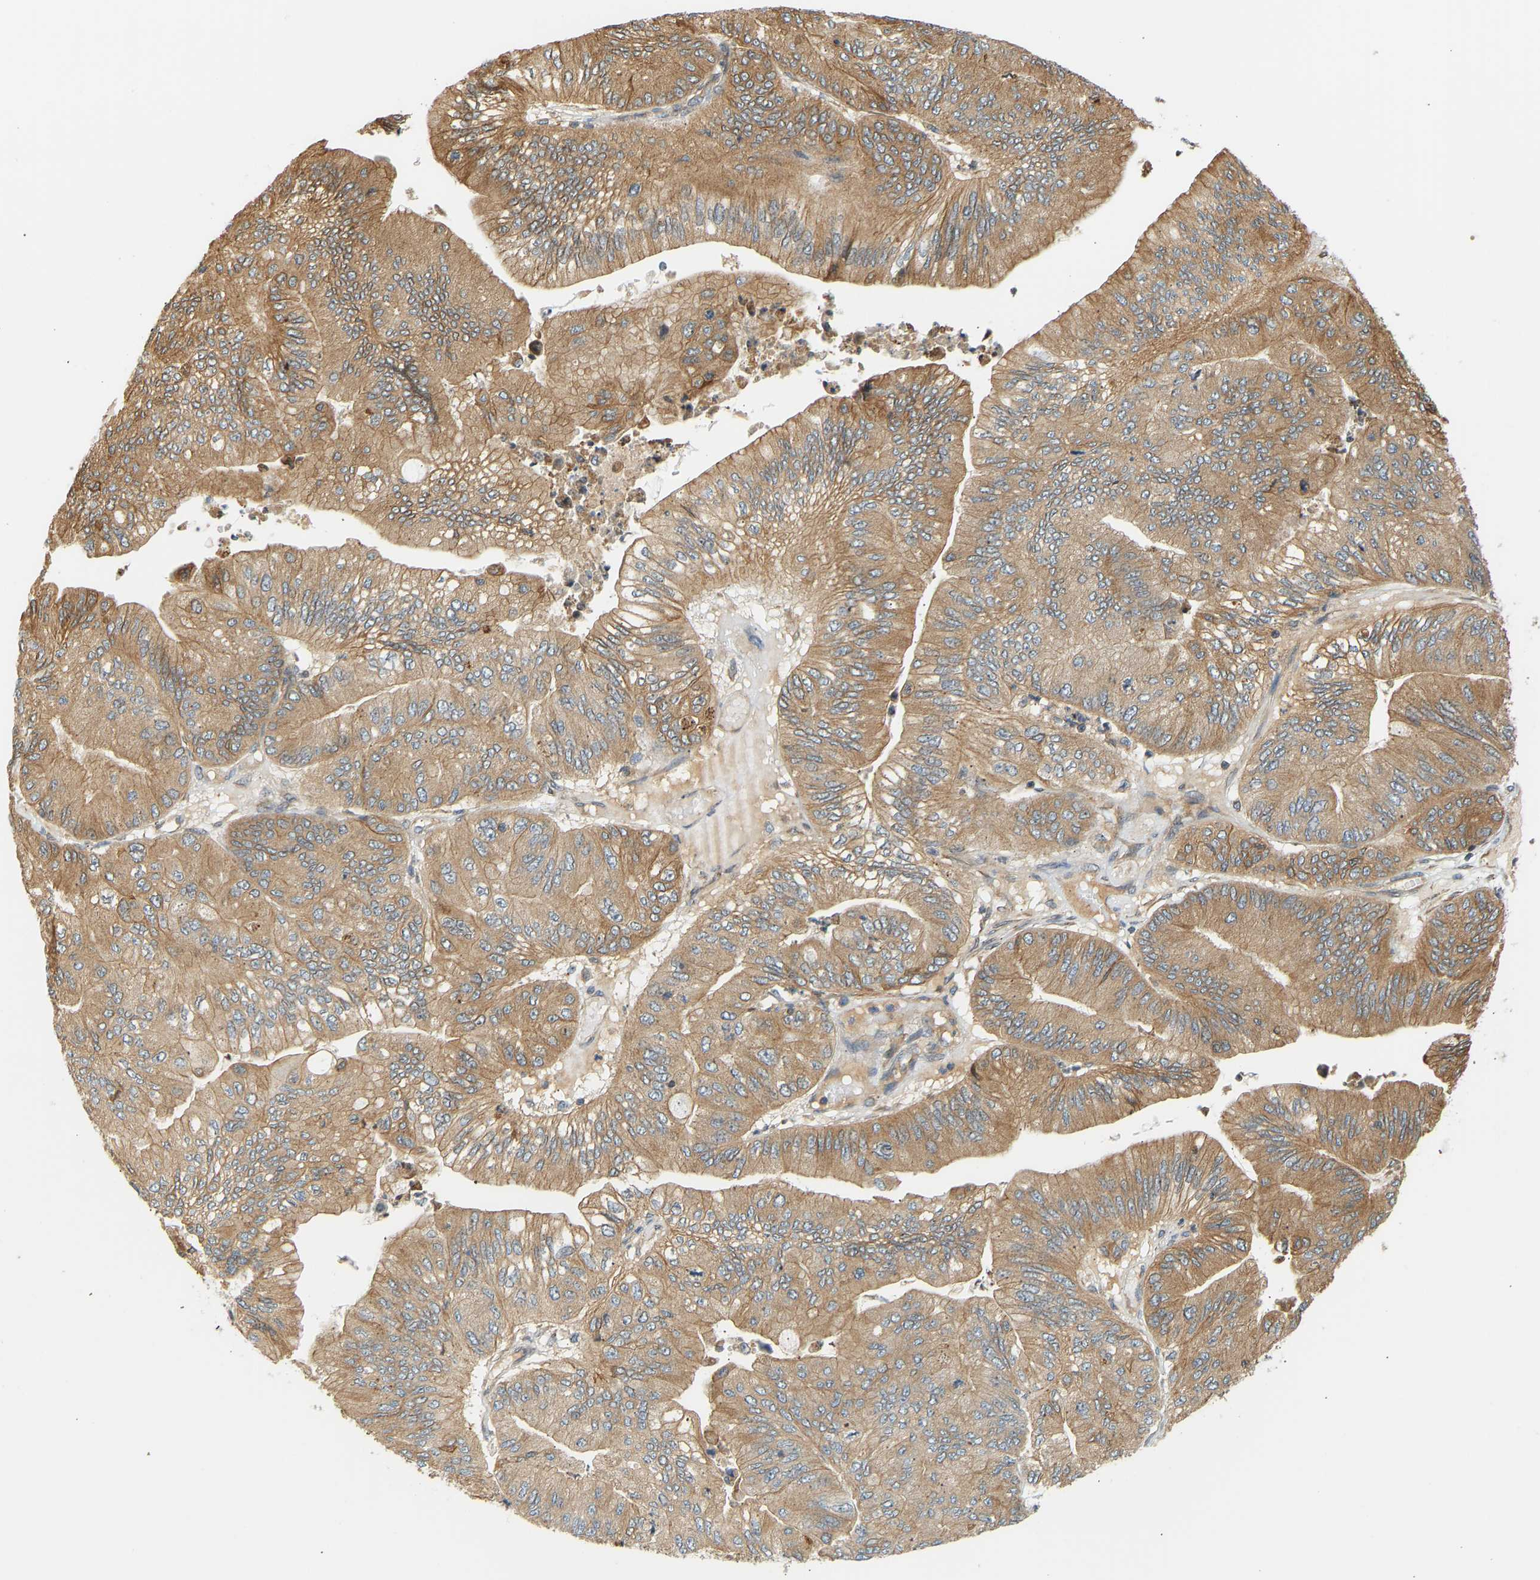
{"staining": {"intensity": "moderate", "quantity": ">75%", "location": "cytoplasmic/membranous"}, "tissue": "ovarian cancer", "cell_type": "Tumor cells", "image_type": "cancer", "snomed": [{"axis": "morphology", "description": "Cystadenocarcinoma, mucinous, NOS"}, {"axis": "topography", "description": "Ovary"}], "caption": "Immunohistochemical staining of ovarian mucinous cystadenocarcinoma shows moderate cytoplasmic/membranous protein expression in about >75% of tumor cells.", "gene": "CEP57", "patient": {"sex": "female", "age": 61}}